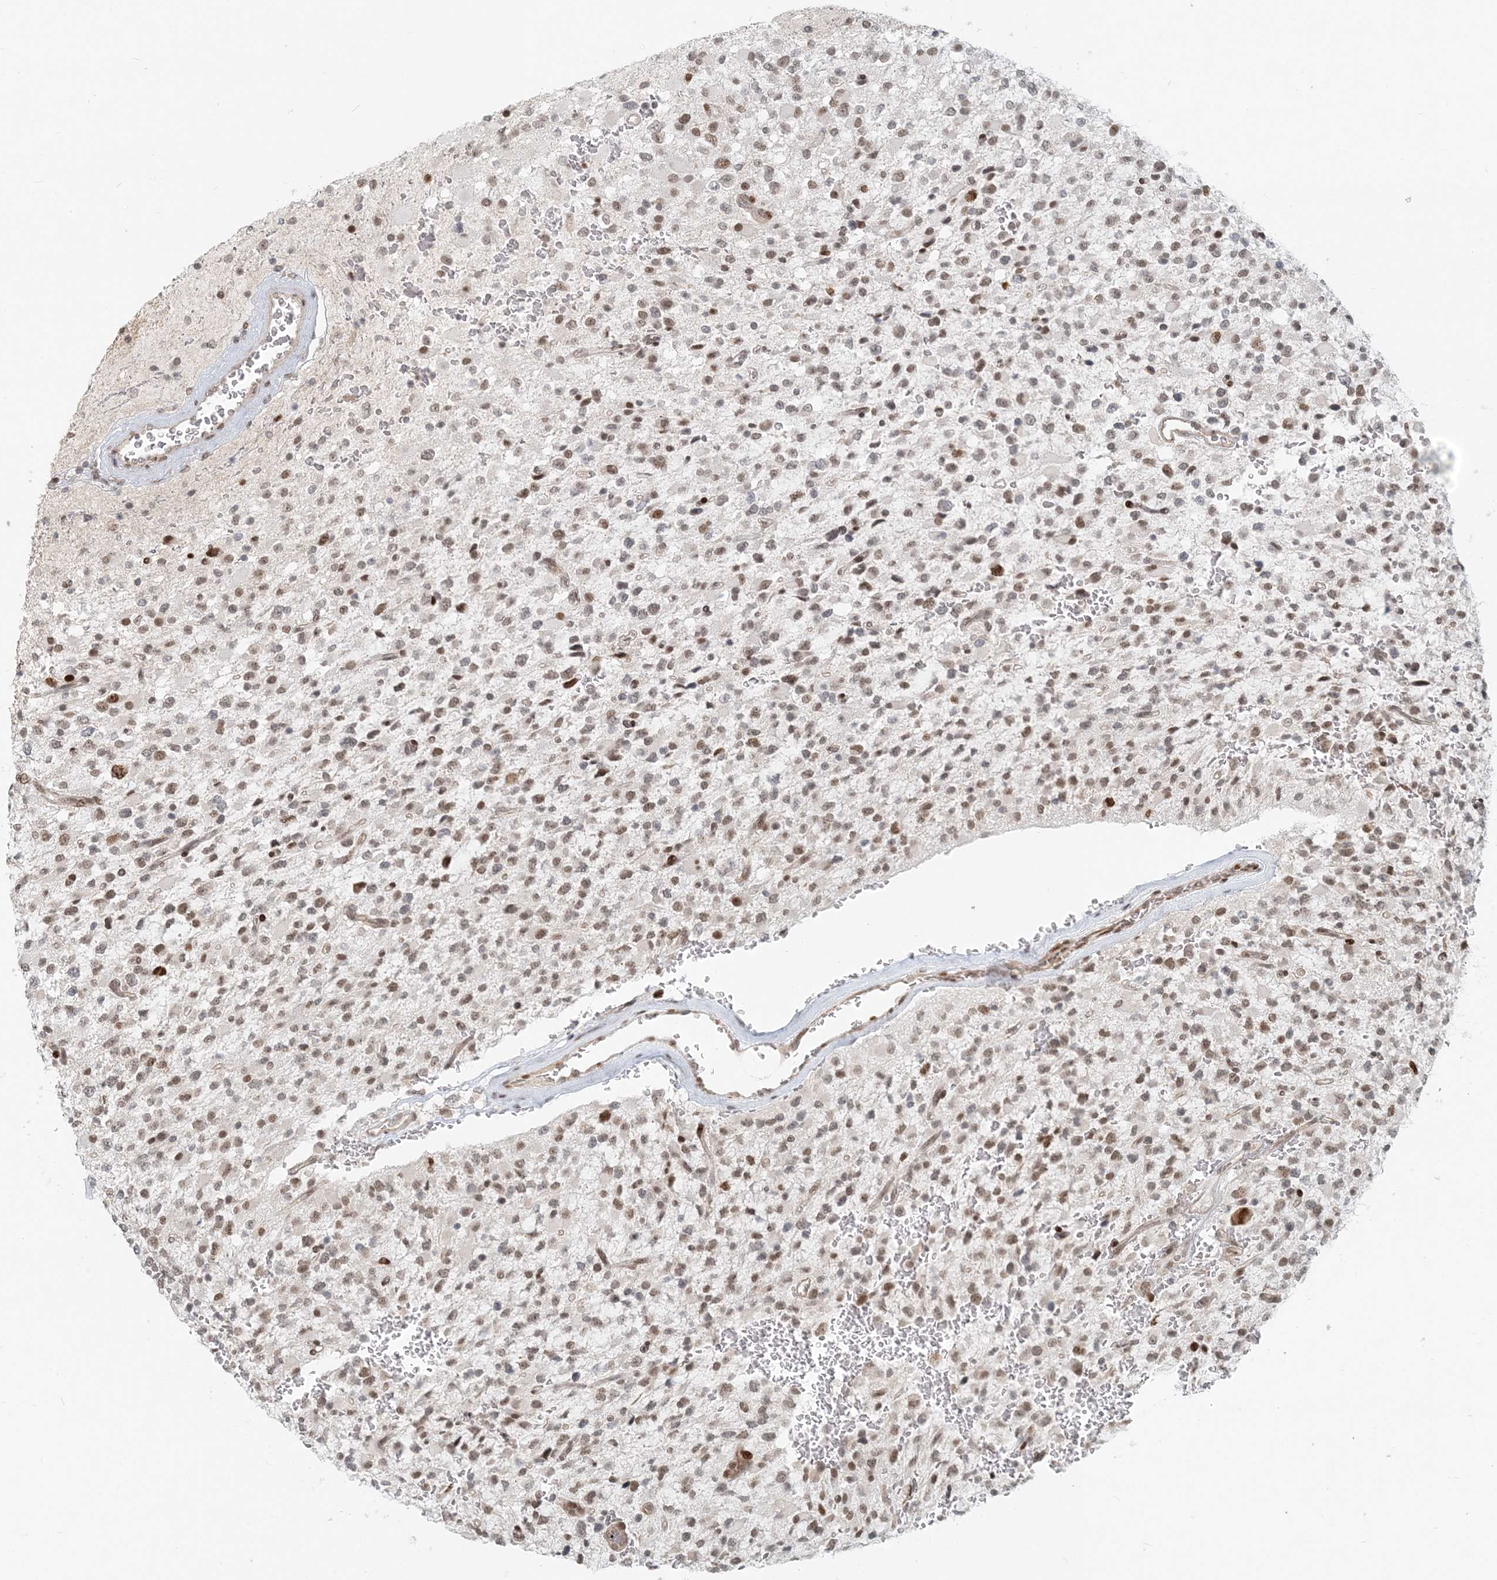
{"staining": {"intensity": "moderate", "quantity": ">75%", "location": "nuclear"}, "tissue": "glioma", "cell_type": "Tumor cells", "image_type": "cancer", "snomed": [{"axis": "morphology", "description": "Glioma, malignant, High grade"}, {"axis": "topography", "description": "Brain"}], "caption": "Malignant glioma (high-grade) tissue displays moderate nuclear staining in approximately >75% of tumor cells, visualized by immunohistochemistry.", "gene": "BAZ1B", "patient": {"sex": "male", "age": 34}}